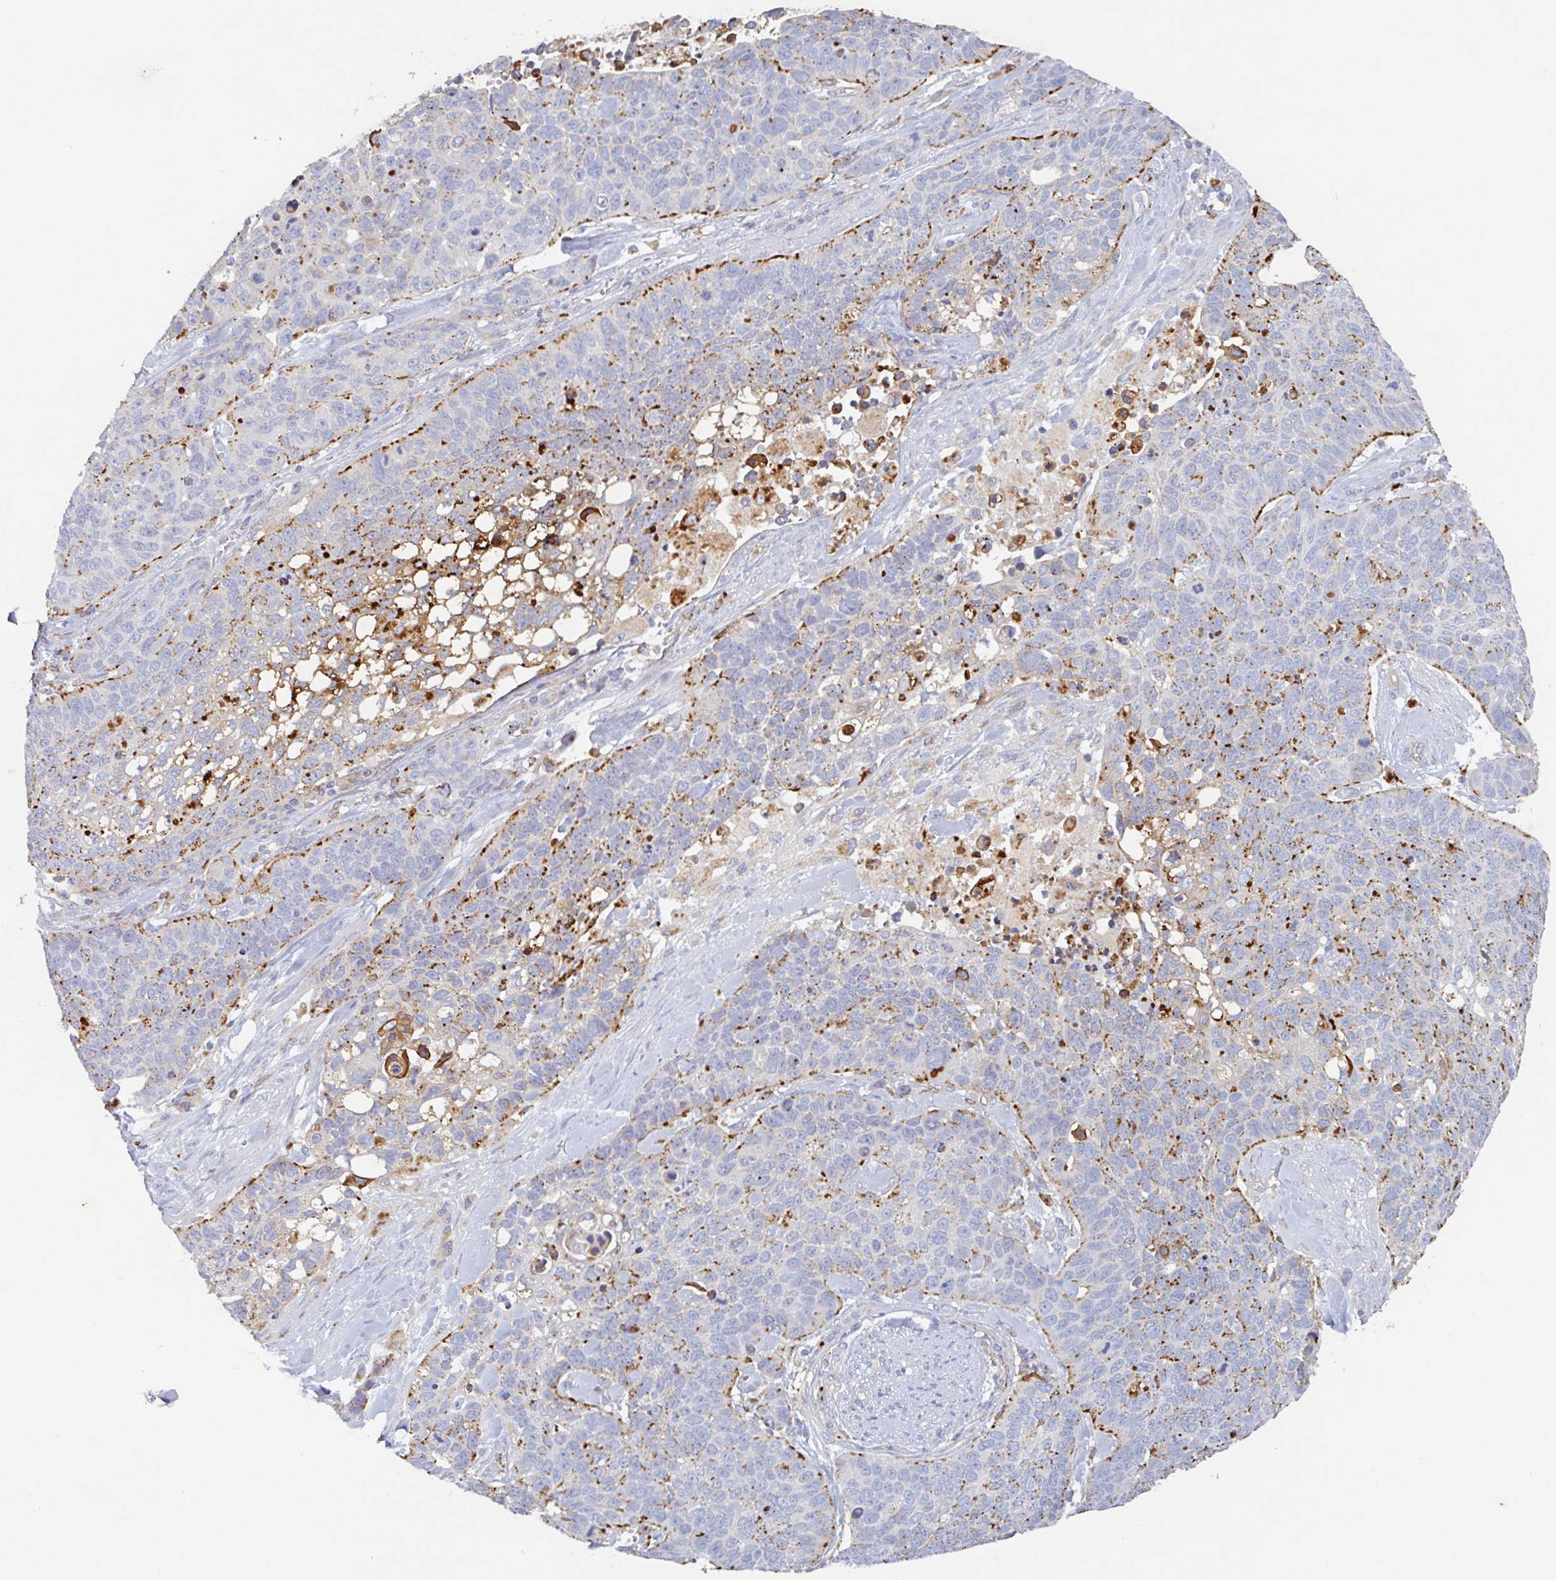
{"staining": {"intensity": "moderate", "quantity": "25%-75%", "location": "cytoplasmic/membranous"}, "tissue": "lung cancer", "cell_type": "Tumor cells", "image_type": "cancer", "snomed": [{"axis": "morphology", "description": "Squamous cell carcinoma, NOS"}, {"axis": "topography", "description": "Lung"}], "caption": "Immunohistochemical staining of lung cancer exhibits medium levels of moderate cytoplasmic/membranous protein expression in approximately 25%-75% of tumor cells.", "gene": "MANBA", "patient": {"sex": "male", "age": 62}}